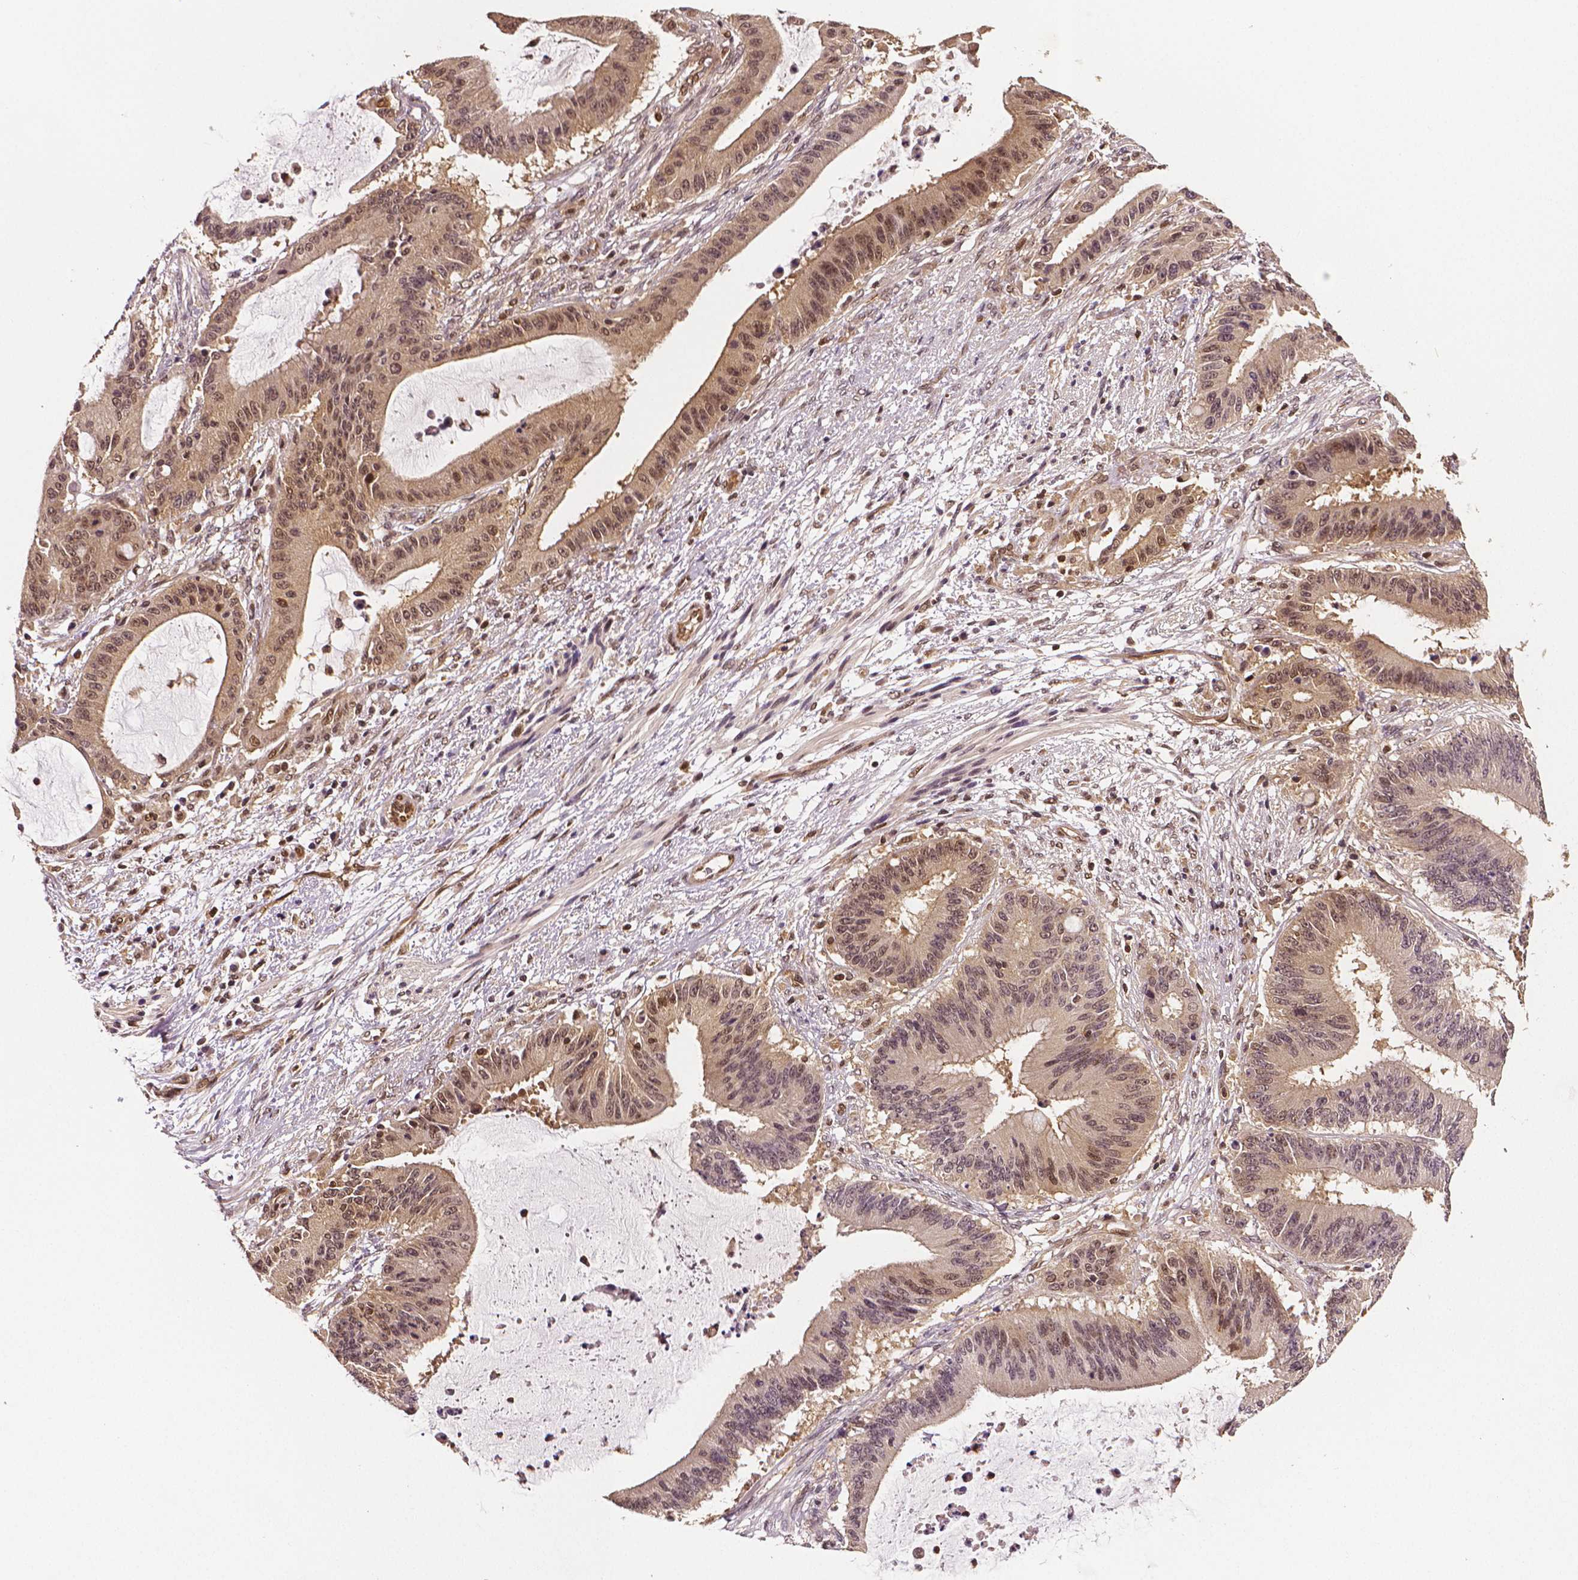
{"staining": {"intensity": "weak", "quantity": "25%-75%", "location": "cytoplasmic/membranous,nuclear"}, "tissue": "liver cancer", "cell_type": "Tumor cells", "image_type": "cancer", "snomed": [{"axis": "morphology", "description": "Normal tissue, NOS"}, {"axis": "morphology", "description": "Cholangiocarcinoma"}, {"axis": "topography", "description": "Liver"}, {"axis": "topography", "description": "Peripheral nerve tissue"}], "caption": "Weak cytoplasmic/membranous and nuclear expression for a protein is appreciated in about 25%-75% of tumor cells of cholangiocarcinoma (liver) using immunohistochemistry (IHC).", "gene": "STAT3", "patient": {"sex": "female", "age": 73}}